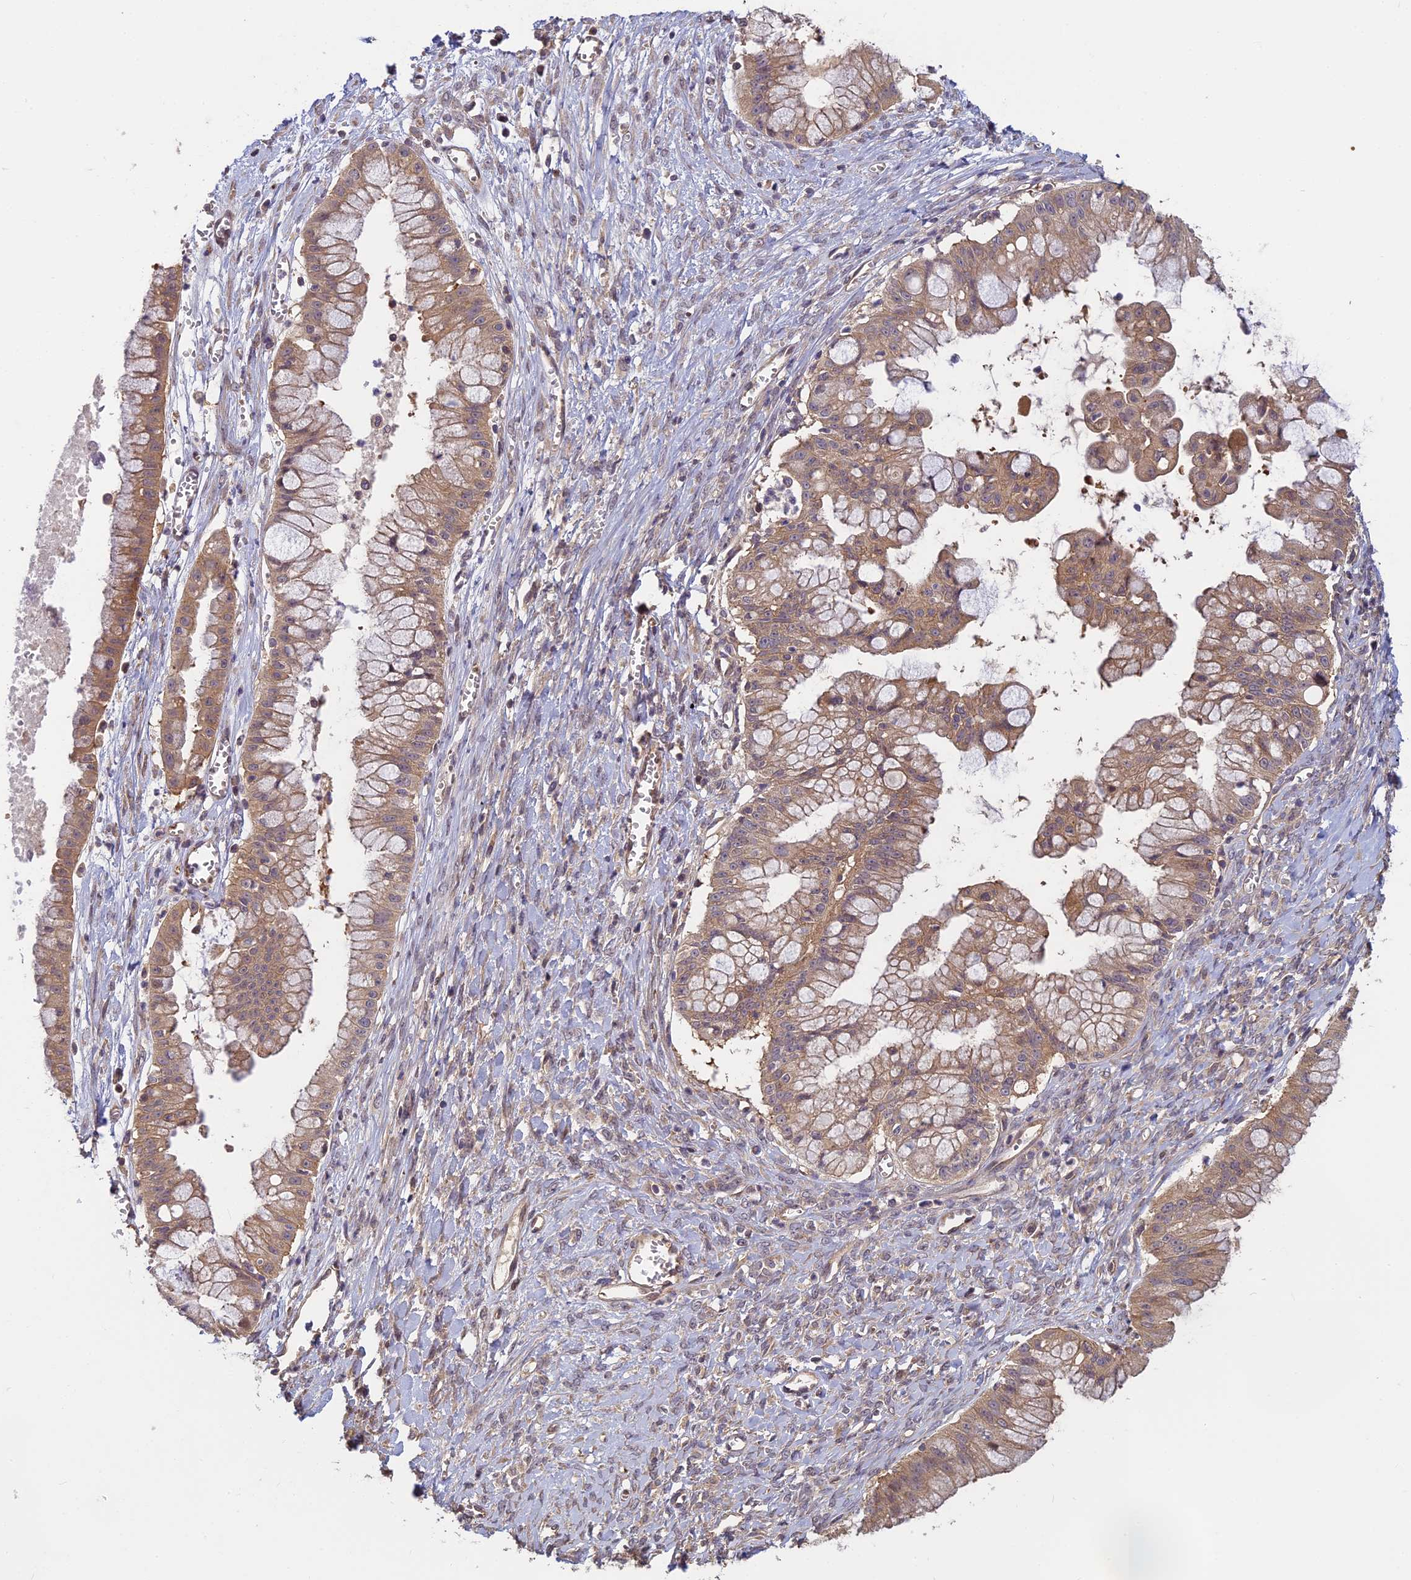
{"staining": {"intensity": "moderate", "quantity": ">75%", "location": "cytoplasmic/membranous"}, "tissue": "ovarian cancer", "cell_type": "Tumor cells", "image_type": "cancer", "snomed": [{"axis": "morphology", "description": "Cystadenocarcinoma, mucinous, NOS"}, {"axis": "topography", "description": "Ovary"}], "caption": "Tumor cells demonstrate medium levels of moderate cytoplasmic/membranous positivity in about >75% of cells in ovarian cancer.", "gene": "PIKFYVE", "patient": {"sex": "female", "age": 70}}